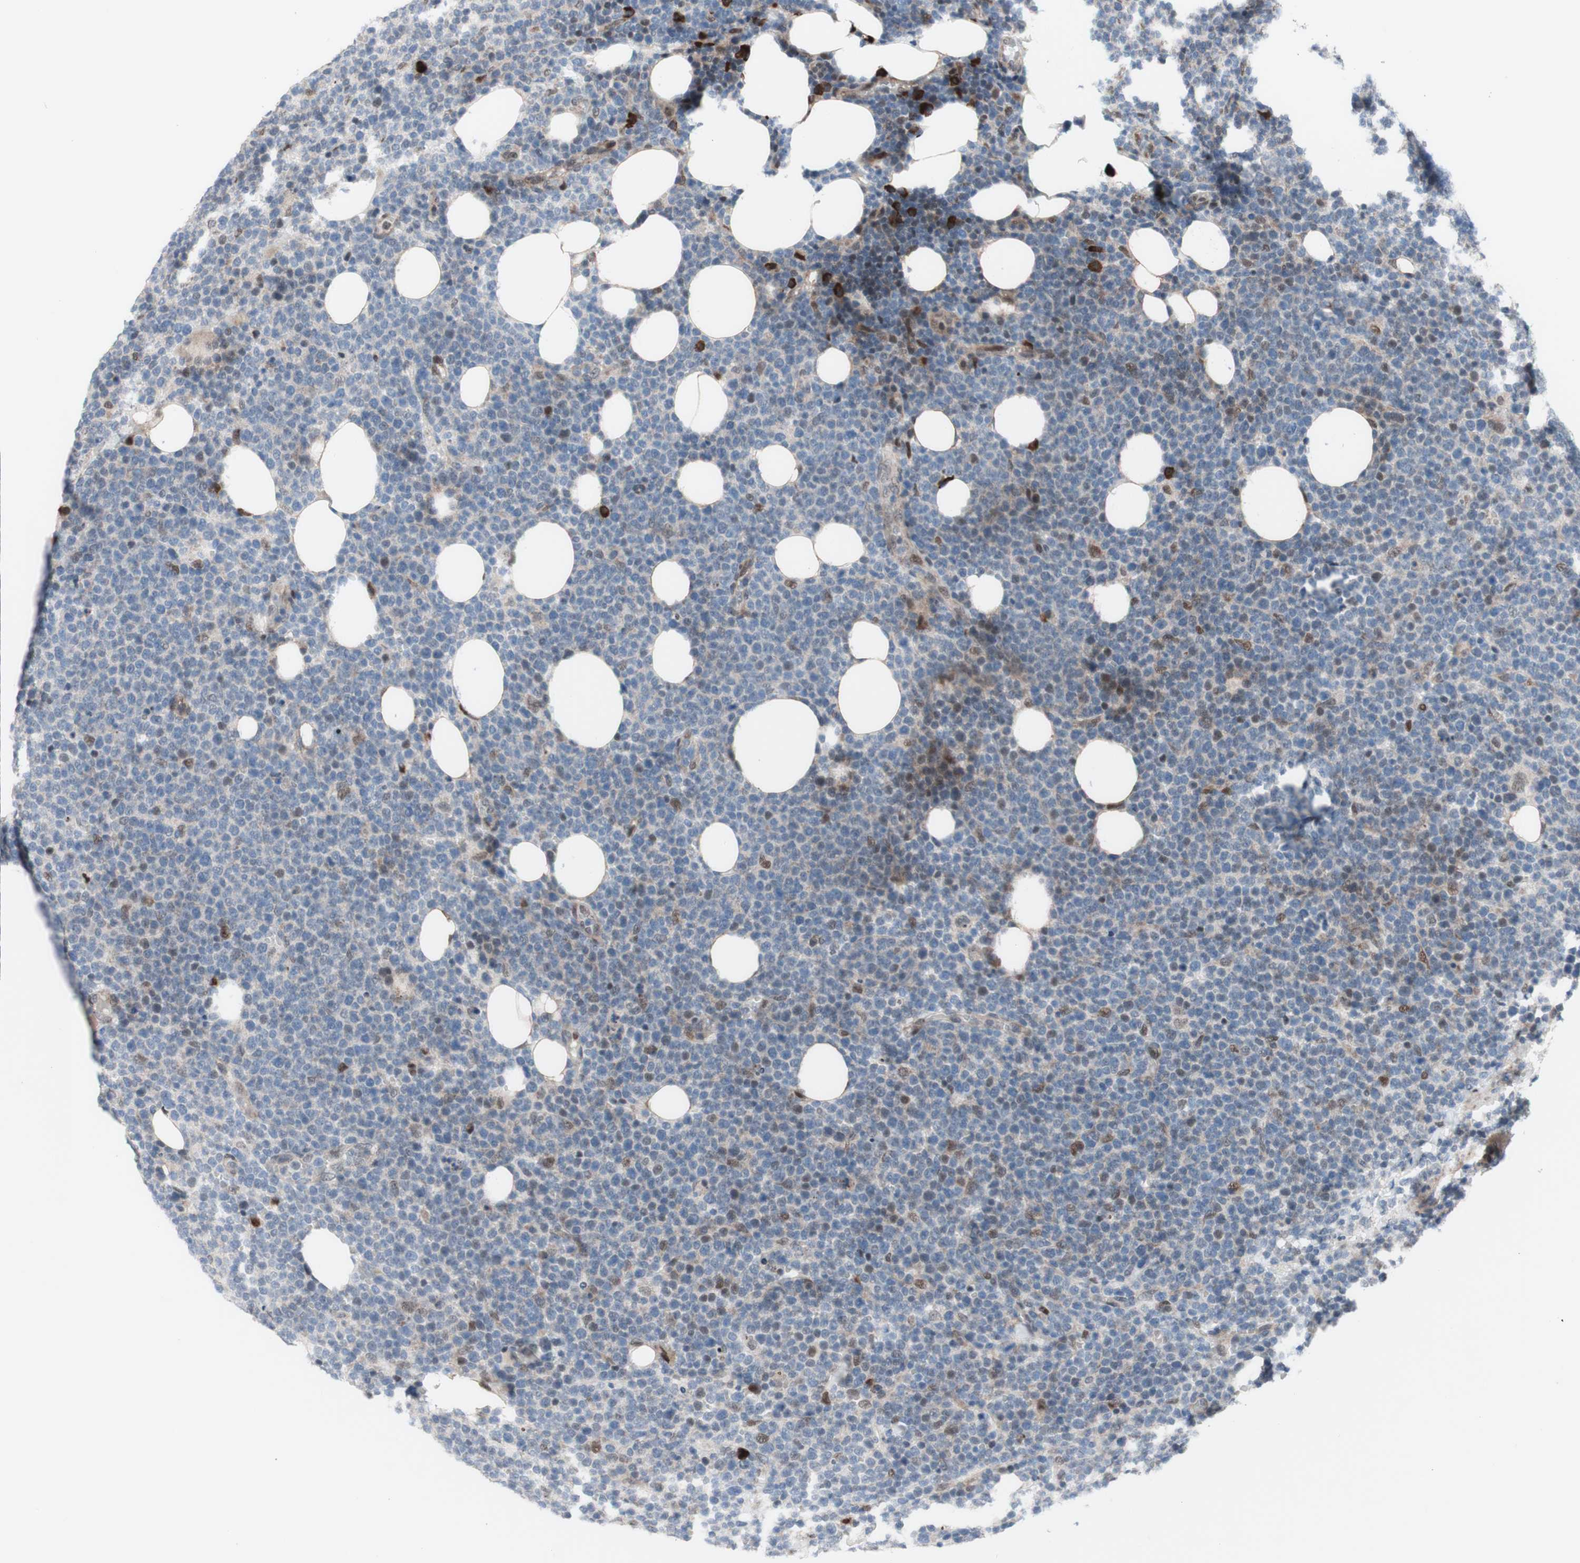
{"staining": {"intensity": "weak", "quantity": "<25%", "location": "nuclear"}, "tissue": "lymphoma", "cell_type": "Tumor cells", "image_type": "cancer", "snomed": [{"axis": "morphology", "description": "Malignant lymphoma, non-Hodgkin's type, High grade"}, {"axis": "topography", "description": "Lymph node"}], "caption": "DAB (3,3'-diaminobenzidine) immunohistochemical staining of lymphoma displays no significant expression in tumor cells.", "gene": "PHTF2", "patient": {"sex": "male", "age": 61}}